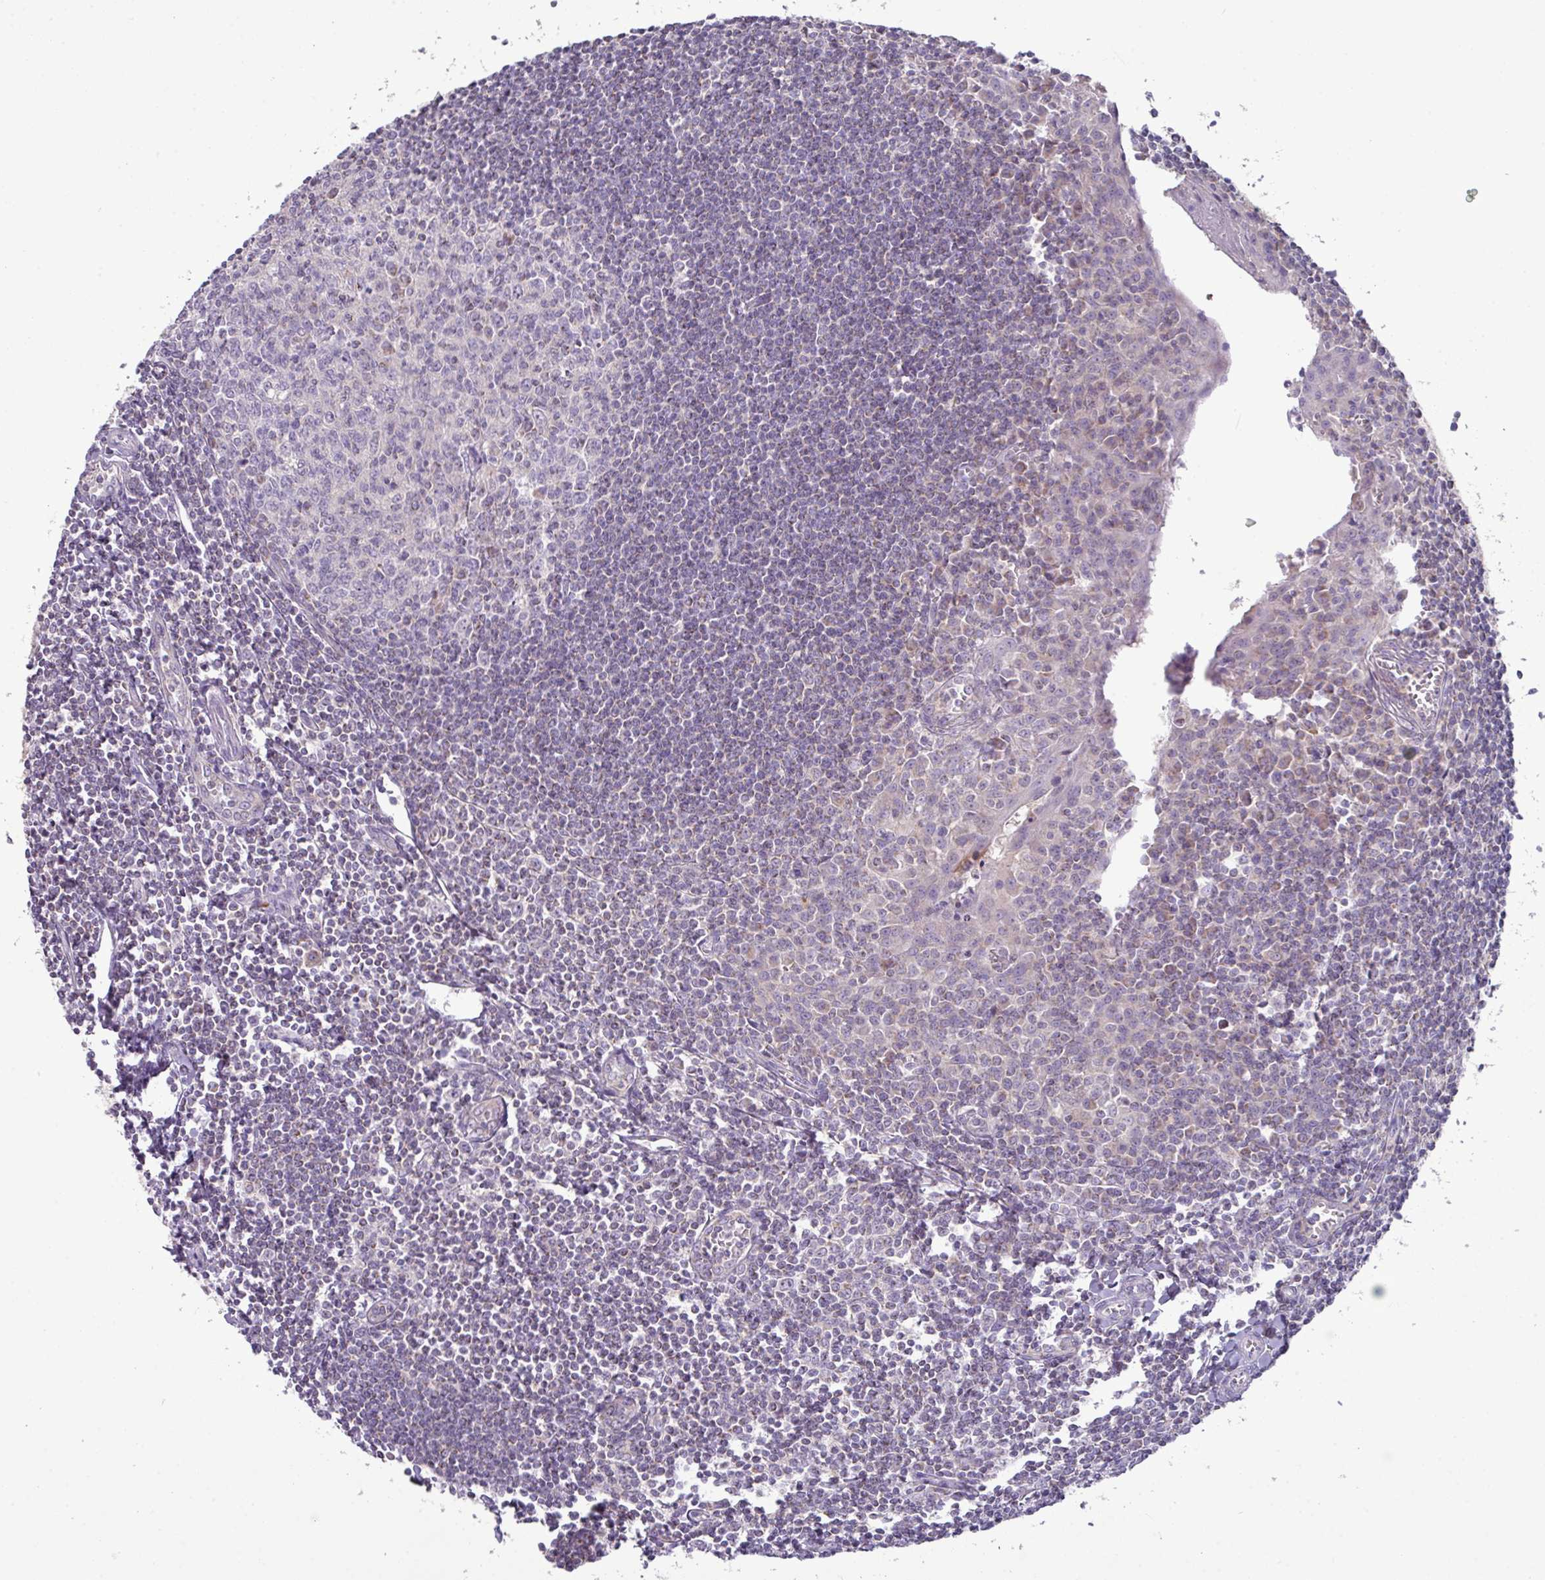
{"staining": {"intensity": "weak", "quantity": "<25%", "location": "cytoplasmic/membranous"}, "tissue": "tonsil", "cell_type": "Germinal center cells", "image_type": "normal", "snomed": [{"axis": "morphology", "description": "Normal tissue, NOS"}, {"axis": "topography", "description": "Tonsil"}], "caption": "DAB immunohistochemical staining of unremarkable tonsil displays no significant expression in germinal center cells.", "gene": "TRAPPC1", "patient": {"sex": "male", "age": 27}}